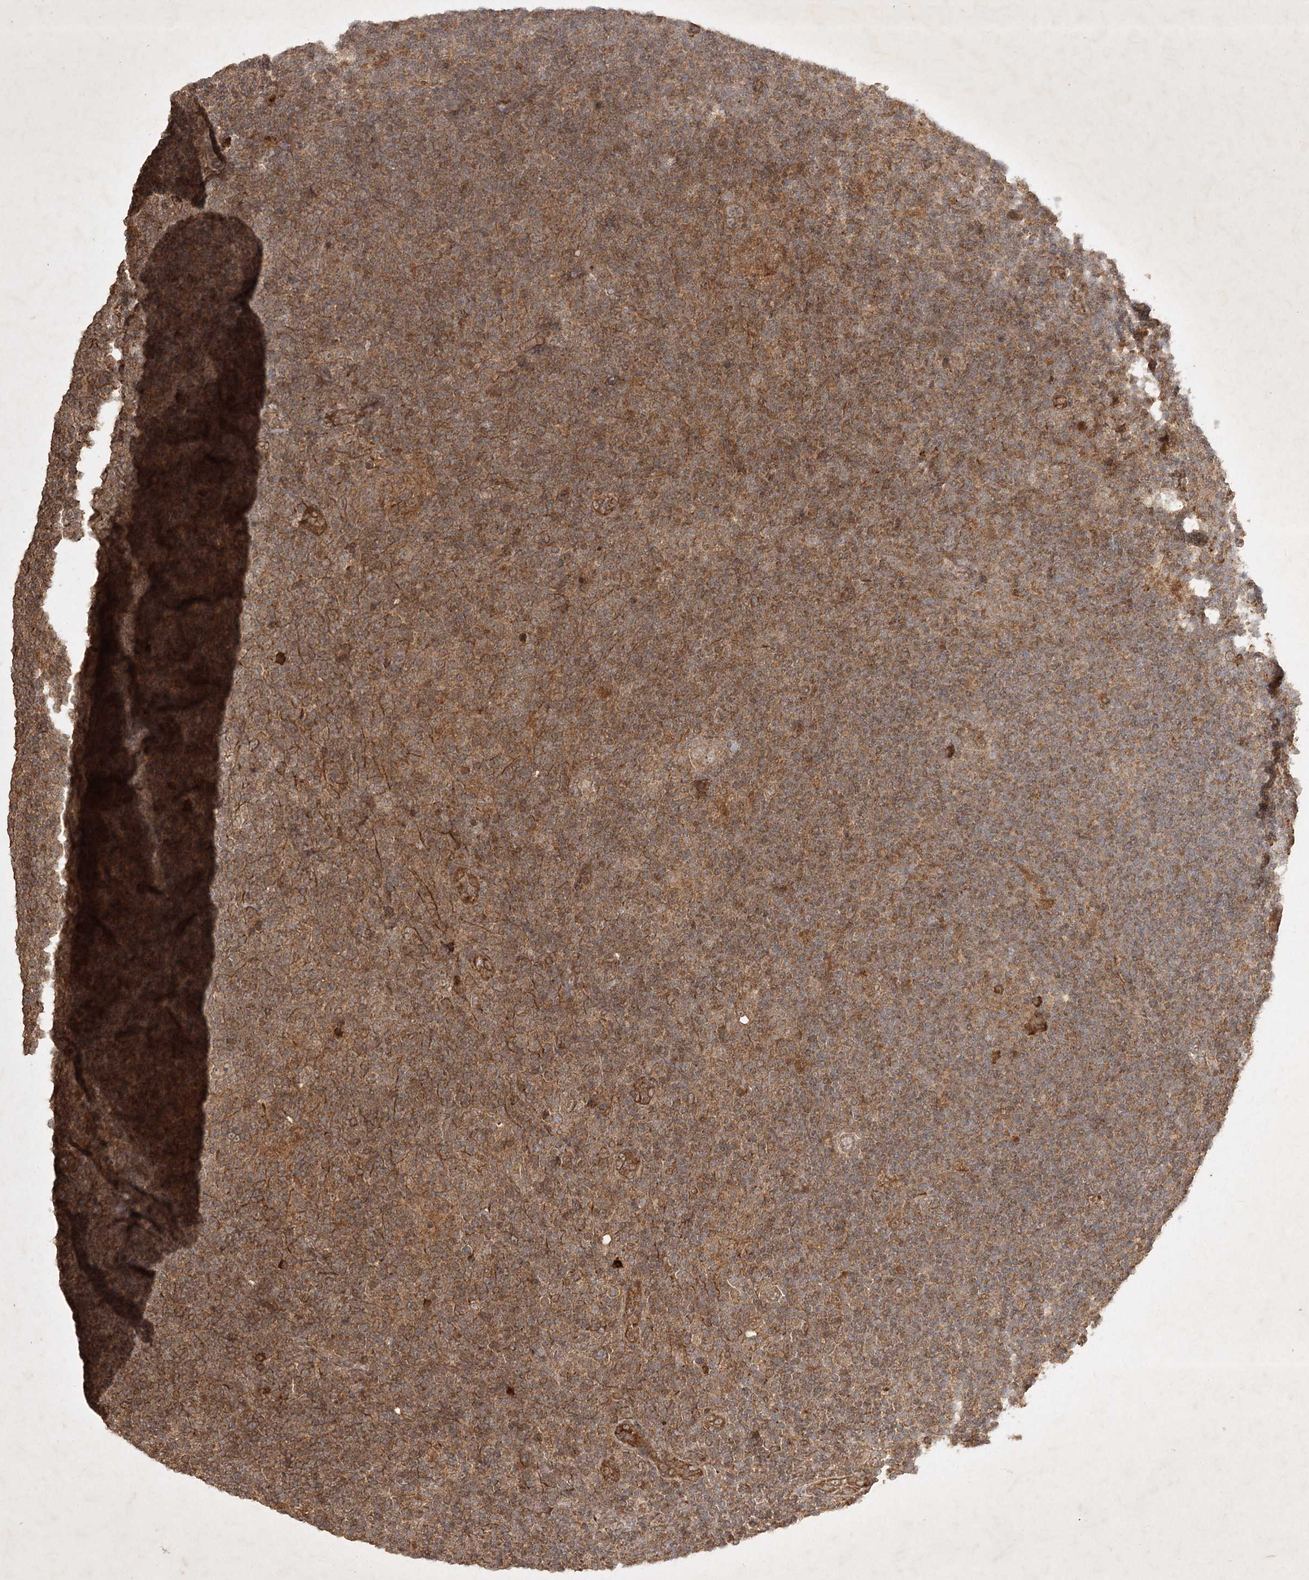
{"staining": {"intensity": "moderate", "quantity": ">75%", "location": "cytoplasmic/membranous"}, "tissue": "lymphoma", "cell_type": "Tumor cells", "image_type": "cancer", "snomed": [{"axis": "morphology", "description": "Hodgkin's disease, NOS"}, {"axis": "topography", "description": "Lymph node"}], "caption": "Hodgkin's disease stained with a brown dye shows moderate cytoplasmic/membranous positive positivity in approximately >75% of tumor cells.", "gene": "ARL13A", "patient": {"sex": "female", "age": 57}}